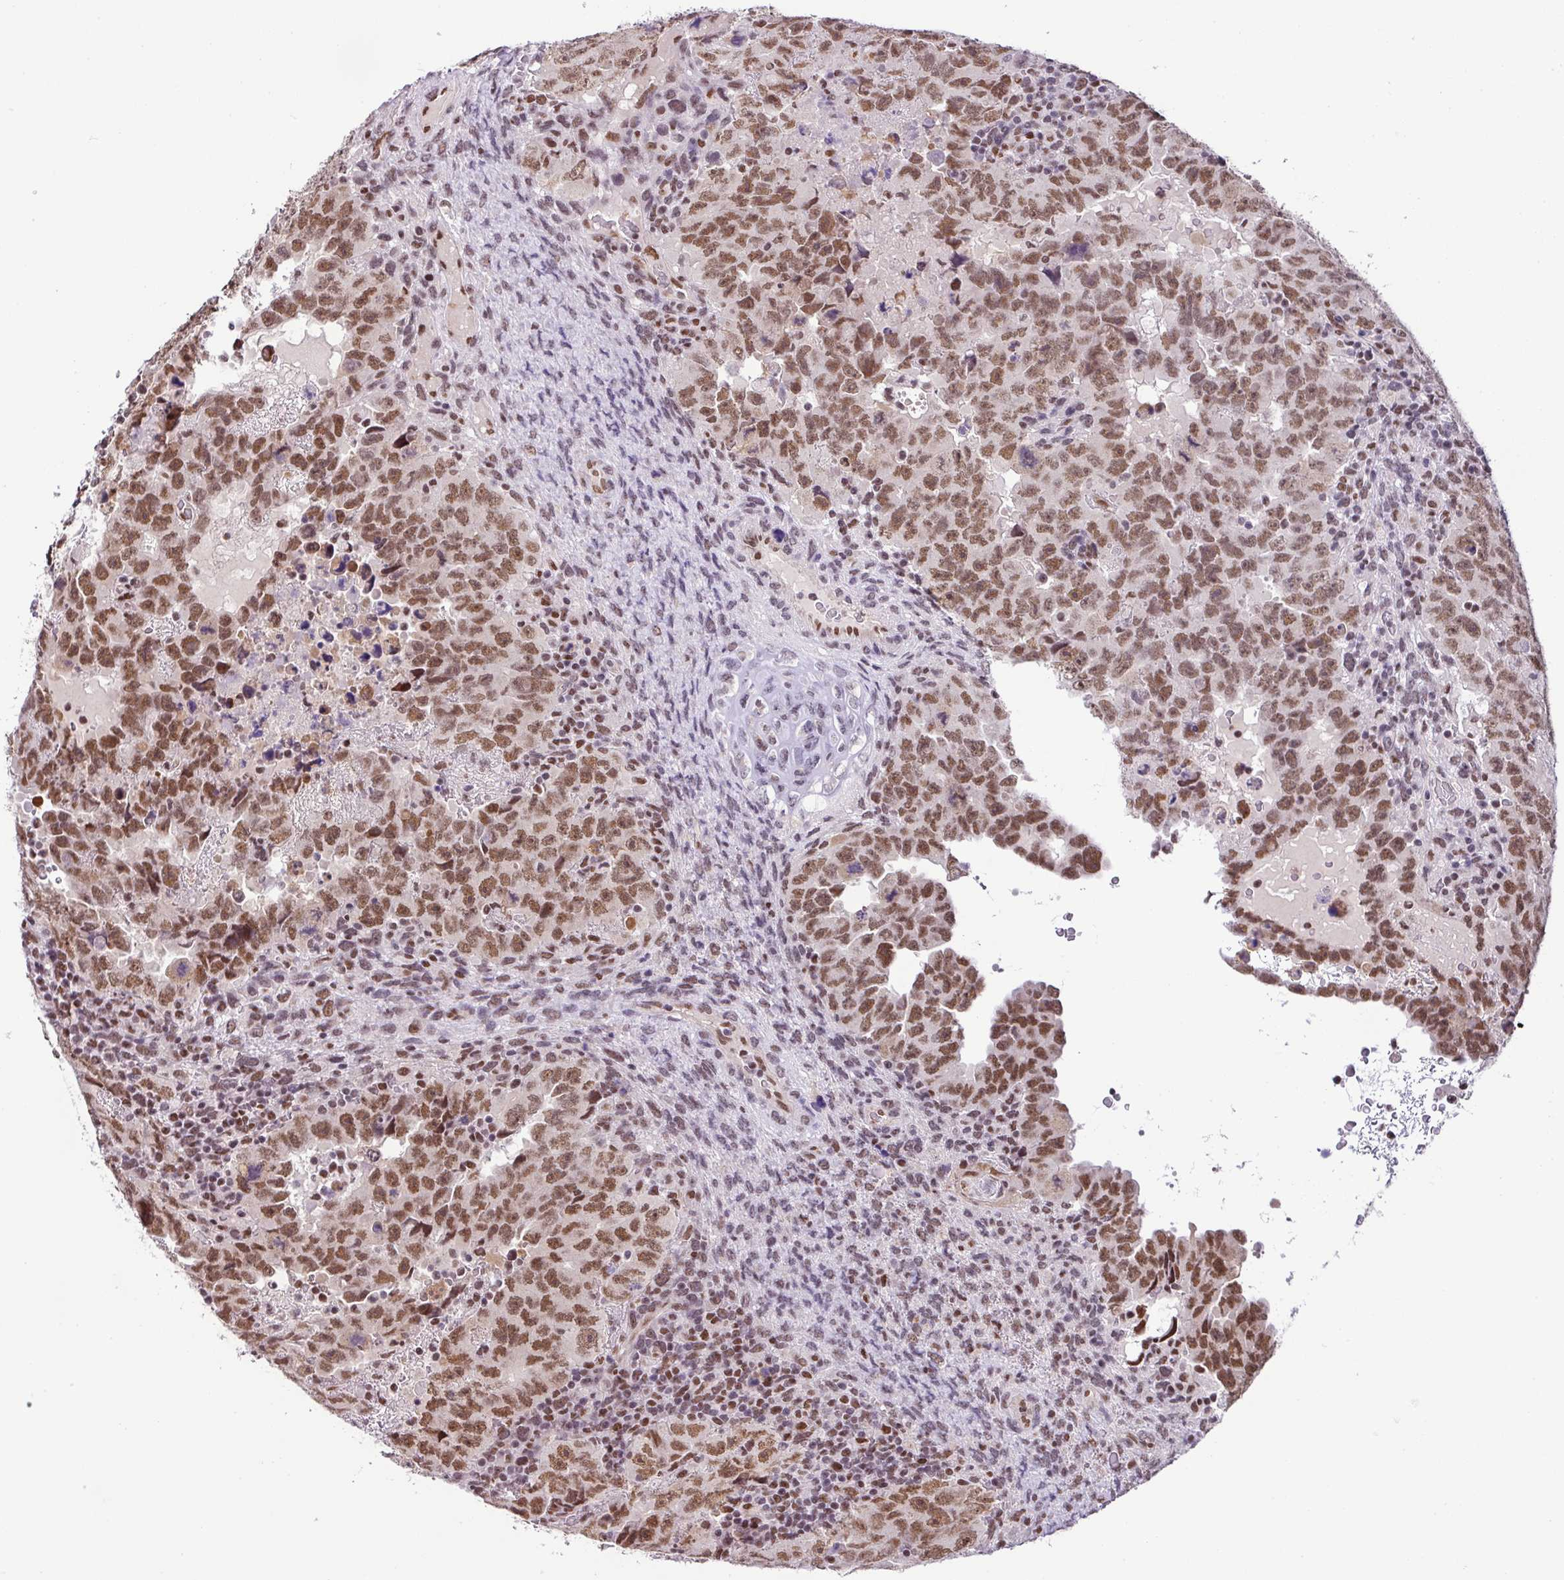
{"staining": {"intensity": "moderate", "quantity": ">75%", "location": "nuclear"}, "tissue": "testis cancer", "cell_type": "Tumor cells", "image_type": "cancer", "snomed": [{"axis": "morphology", "description": "Carcinoma, Embryonal, NOS"}, {"axis": "topography", "description": "Testis"}], "caption": "Testis cancer stained with IHC exhibits moderate nuclear positivity in approximately >75% of tumor cells. (brown staining indicates protein expression, while blue staining denotes nuclei).", "gene": "PGAP4", "patient": {"sex": "male", "age": 24}}